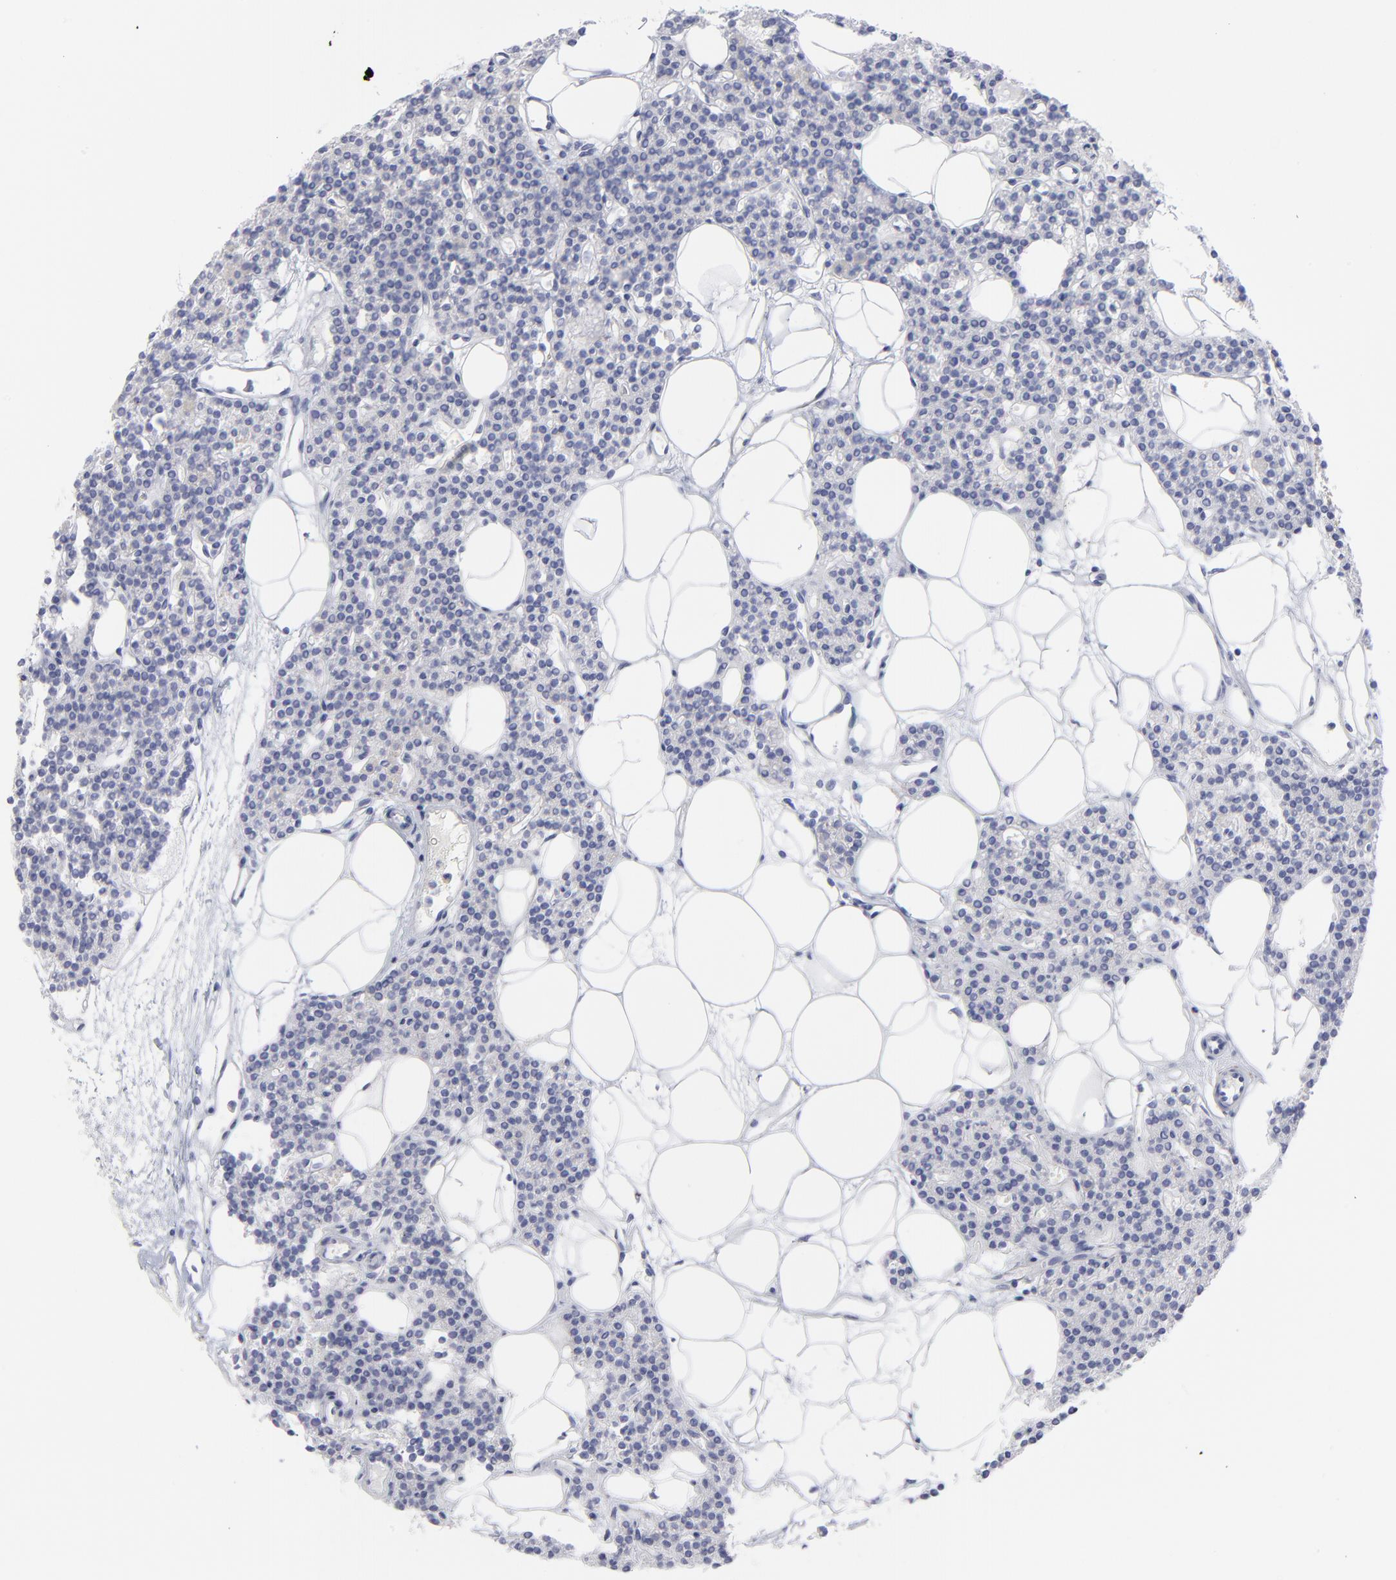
{"staining": {"intensity": "negative", "quantity": "none", "location": "none"}, "tissue": "parathyroid gland", "cell_type": "Glandular cells", "image_type": "normal", "snomed": [{"axis": "morphology", "description": "Normal tissue, NOS"}, {"axis": "topography", "description": "Parathyroid gland"}], "caption": "Glandular cells show no significant protein expression in unremarkable parathyroid gland. (DAB immunohistochemistry with hematoxylin counter stain).", "gene": "CNTN3", "patient": {"sex": "male", "age": 24}}